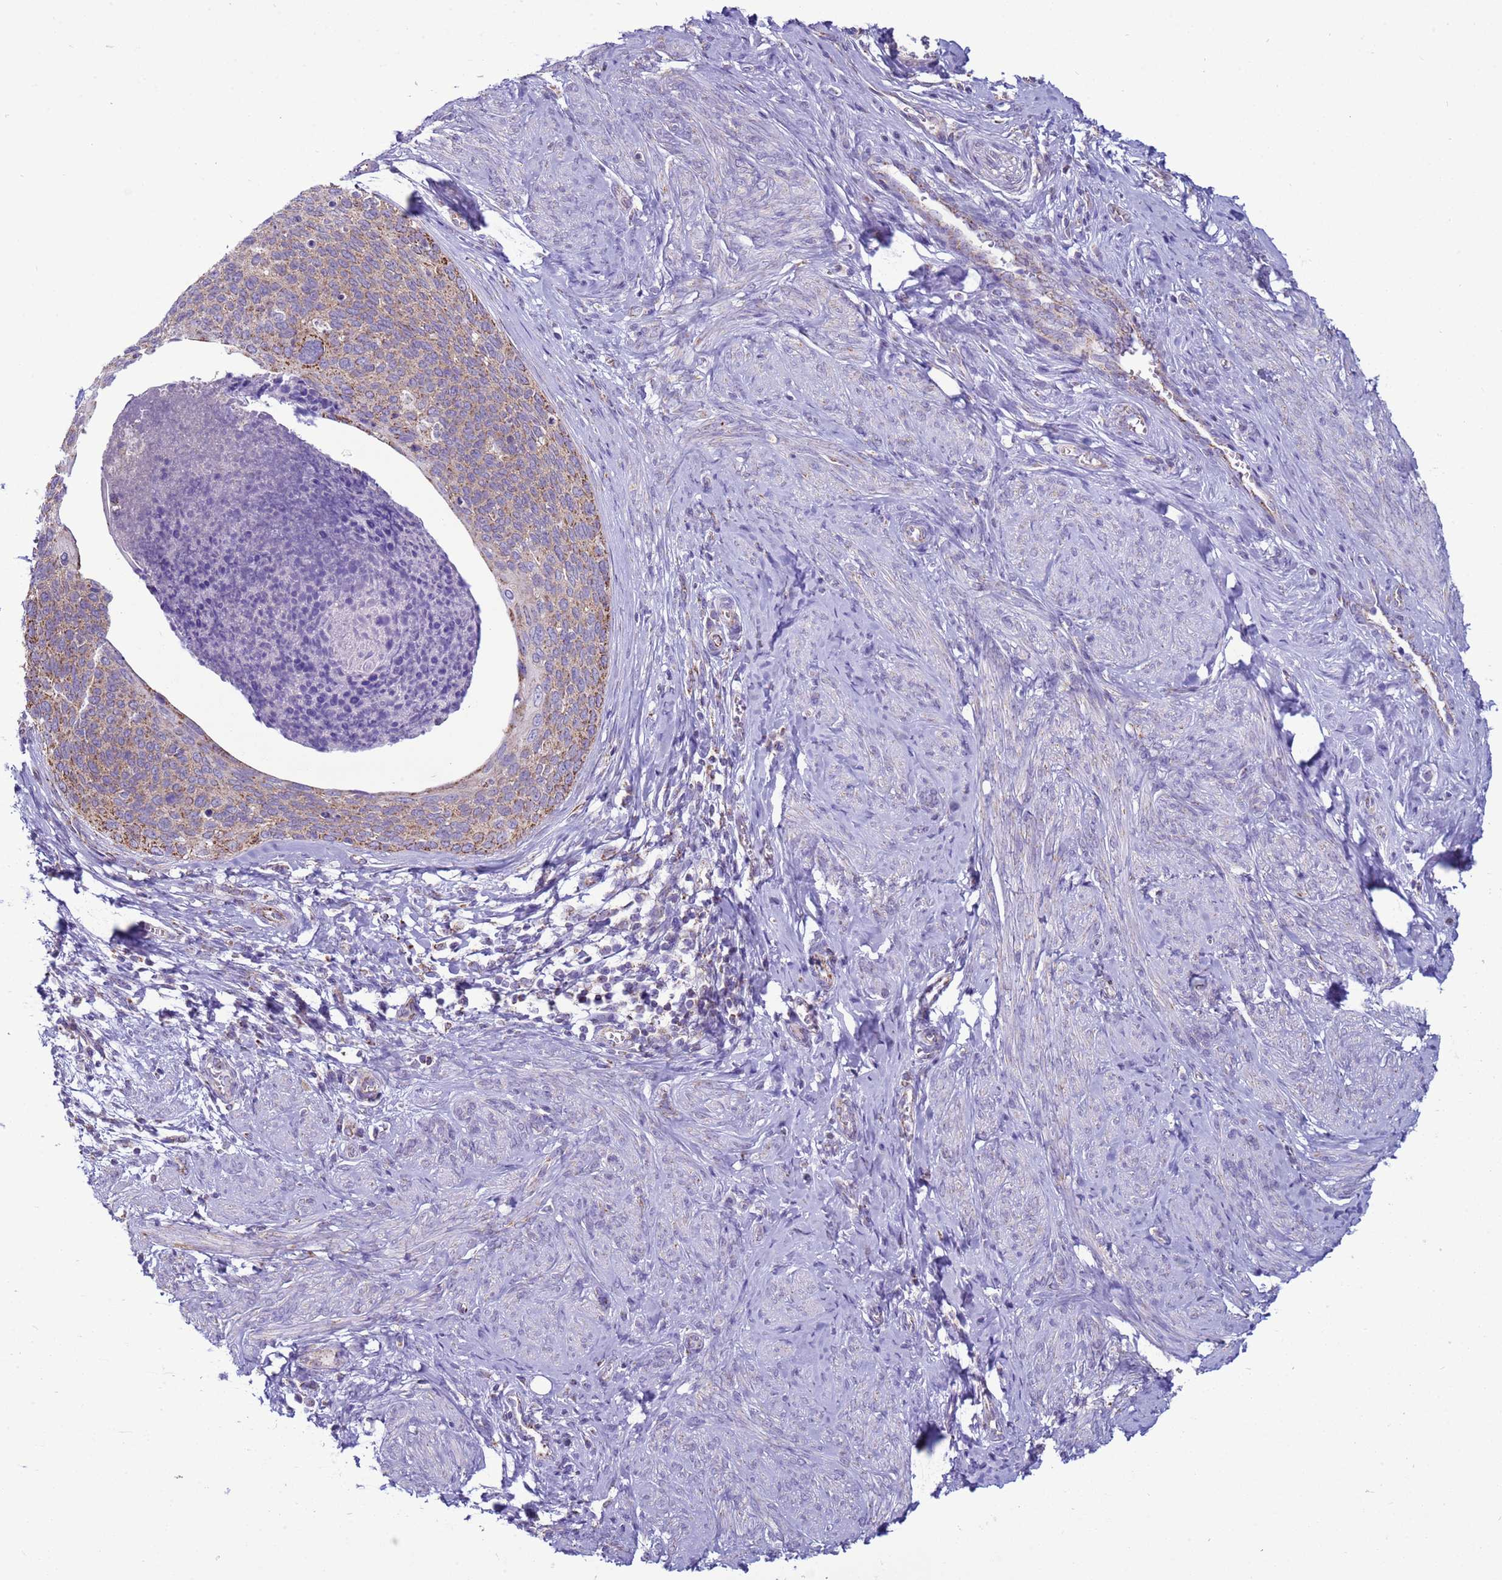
{"staining": {"intensity": "moderate", "quantity": ">75%", "location": "cytoplasmic/membranous"}, "tissue": "cervical cancer", "cell_type": "Tumor cells", "image_type": "cancer", "snomed": [{"axis": "morphology", "description": "Squamous cell carcinoma, NOS"}, {"axis": "topography", "description": "Cervix"}], "caption": "A high-resolution photomicrograph shows IHC staining of cervical cancer (squamous cell carcinoma), which exhibits moderate cytoplasmic/membranous positivity in approximately >75% of tumor cells.", "gene": "NCALD", "patient": {"sex": "female", "age": 80}}